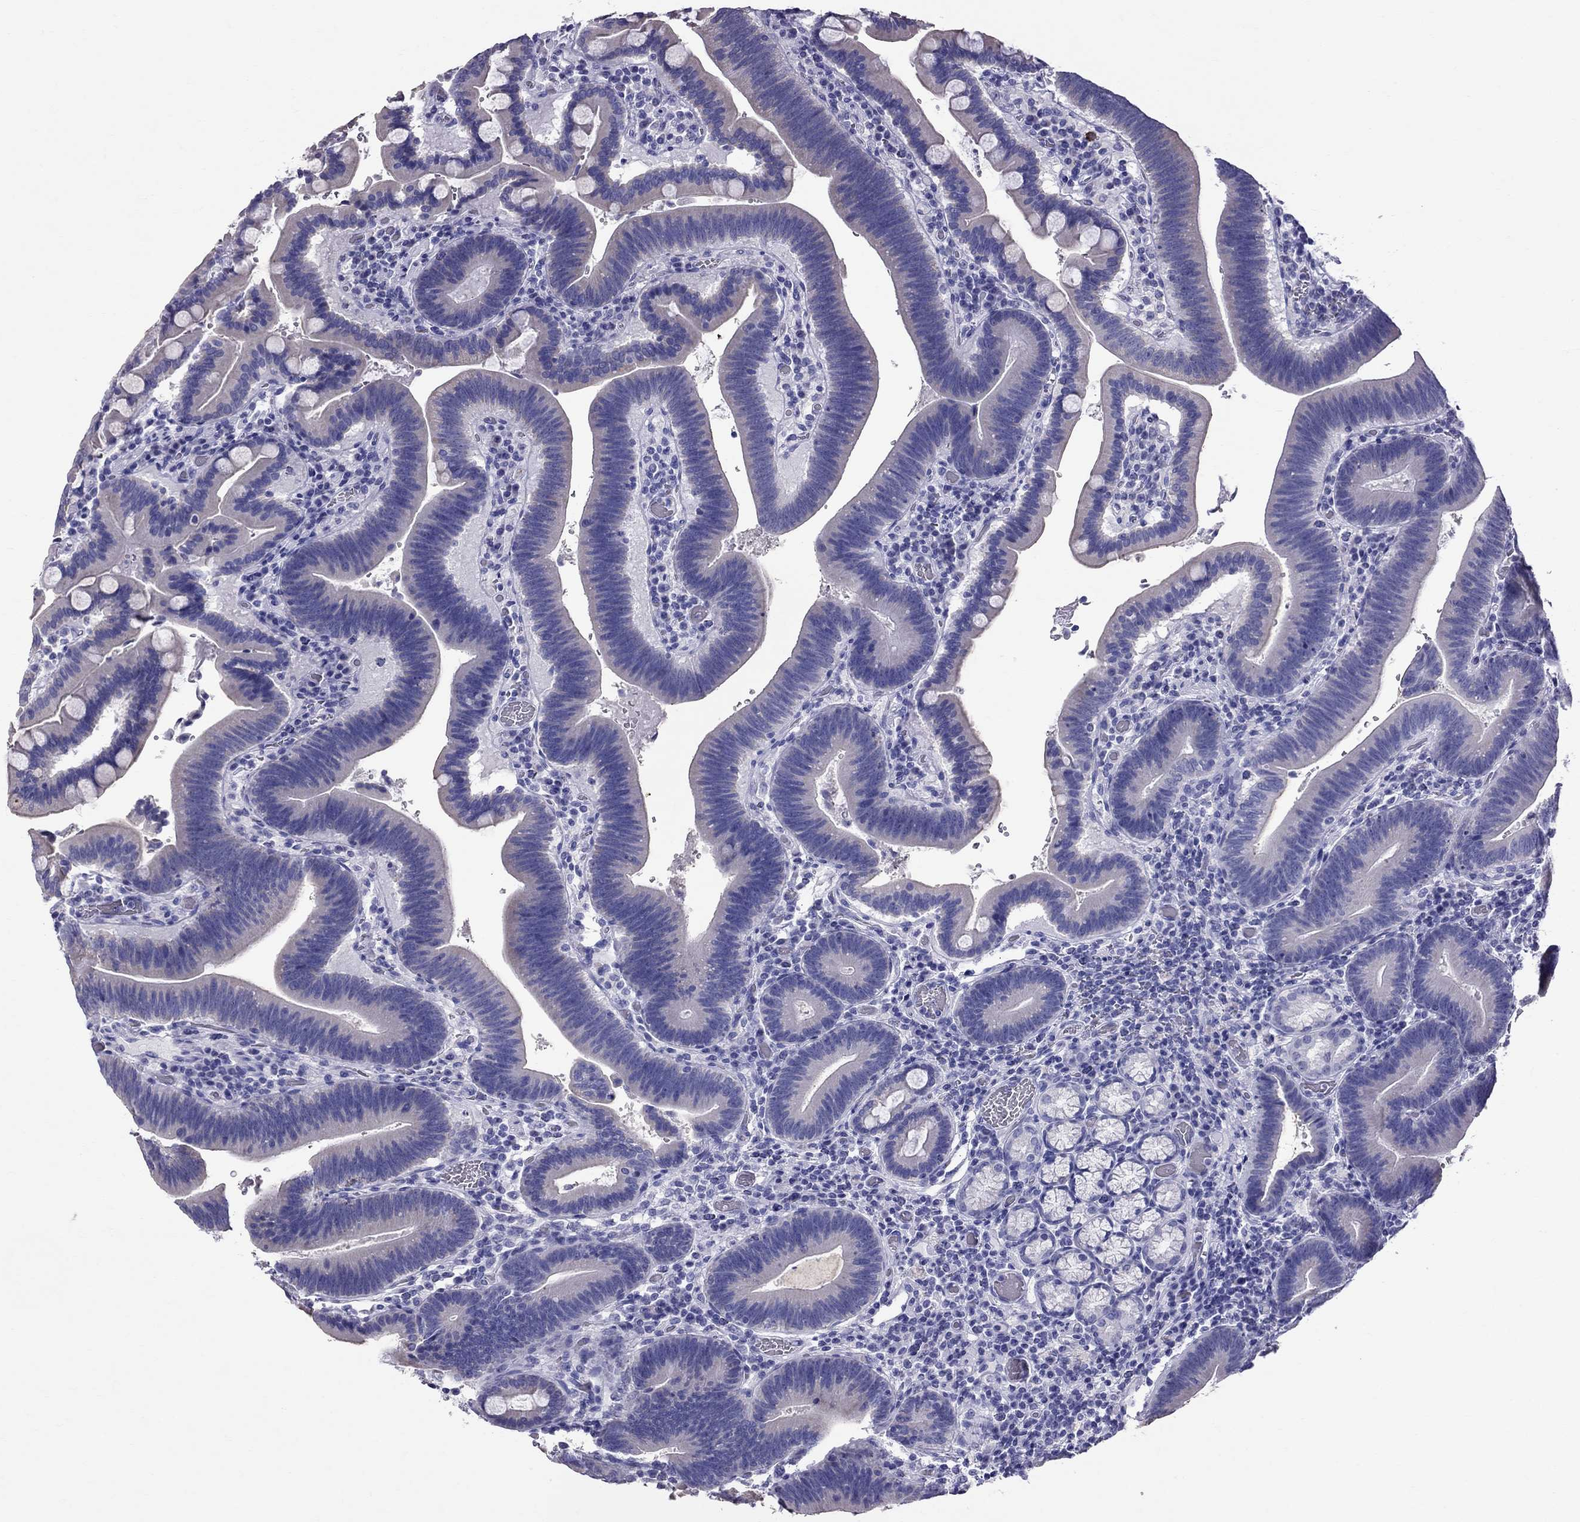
{"staining": {"intensity": "negative", "quantity": "none", "location": "none"}, "tissue": "duodenum", "cell_type": "Glandular cells", "image_type": "normal", "snomed": [{"axis": "morphology", "description": "Normal tissue, NOS"}, {"axis": "topography", "description": "Duodenum"}], "caption": "Glandular cells are negative for brown protein staining in benign duodenum.", "gene": "TTLL13", "patient": {"sex": "female", "age": 62}}